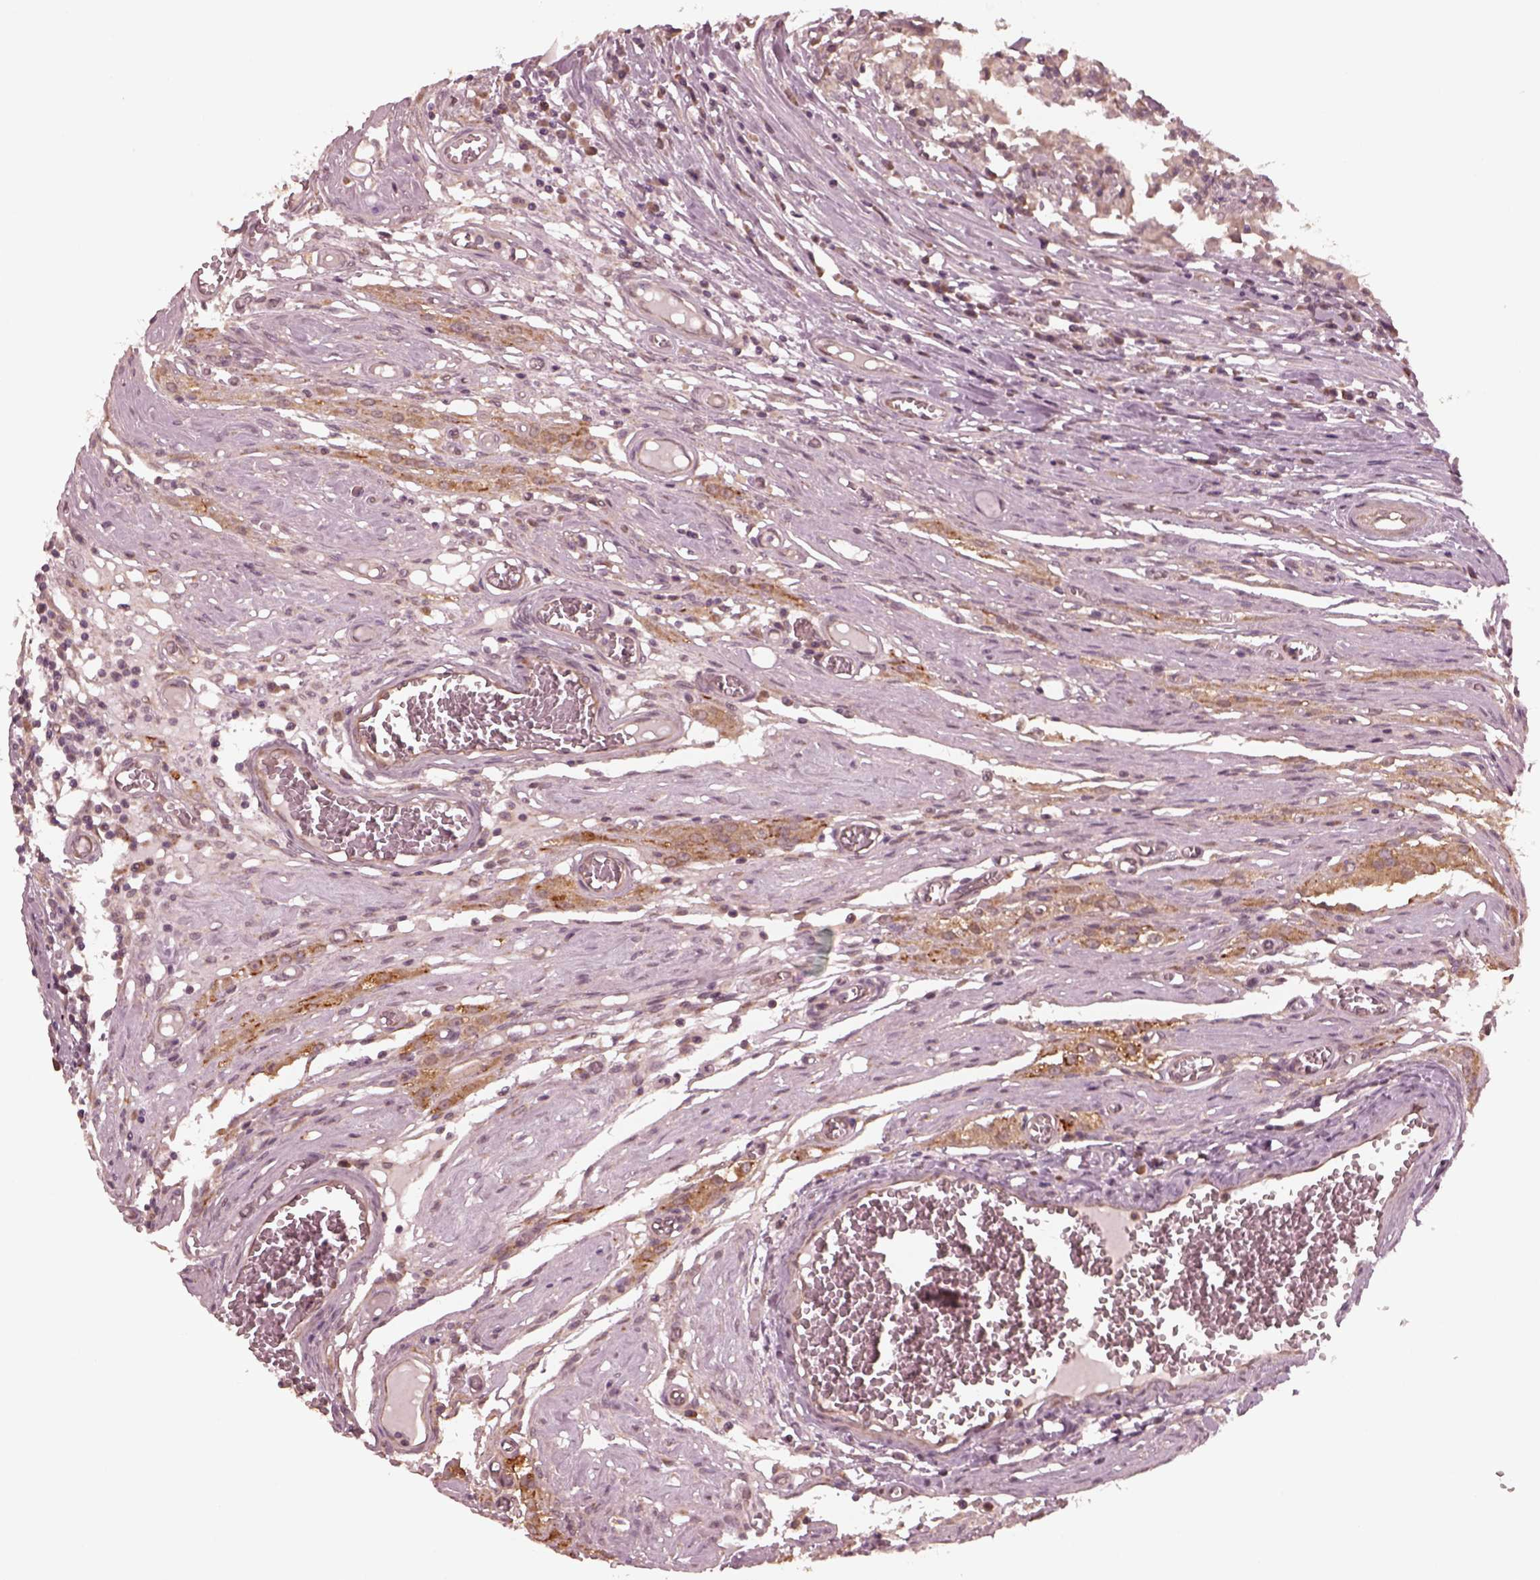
{"staining": {"intensity": "weak", "quantity": "25%-75%", "location": "cytoplasmic/membranous"}, "tissue": "testis cancer", "cell_type": "Tumor cells", "image_type": "cancer", "snomed": [{"axis": "morphology", "description": "Carcinoma, Embryonal, NOS"}, {"axis": "topography", "description": "Testis"}], "caption": "Testis embryonal carcinoma tissue demonstrates weak cytoplasmic/membranous positivity in about 25%-75% of tumor cells (DAB IHC, brown staining for protein, blue staining for nuclei).", "gene": "FAF2", "patient": {"sex": "male", "age": 36}}